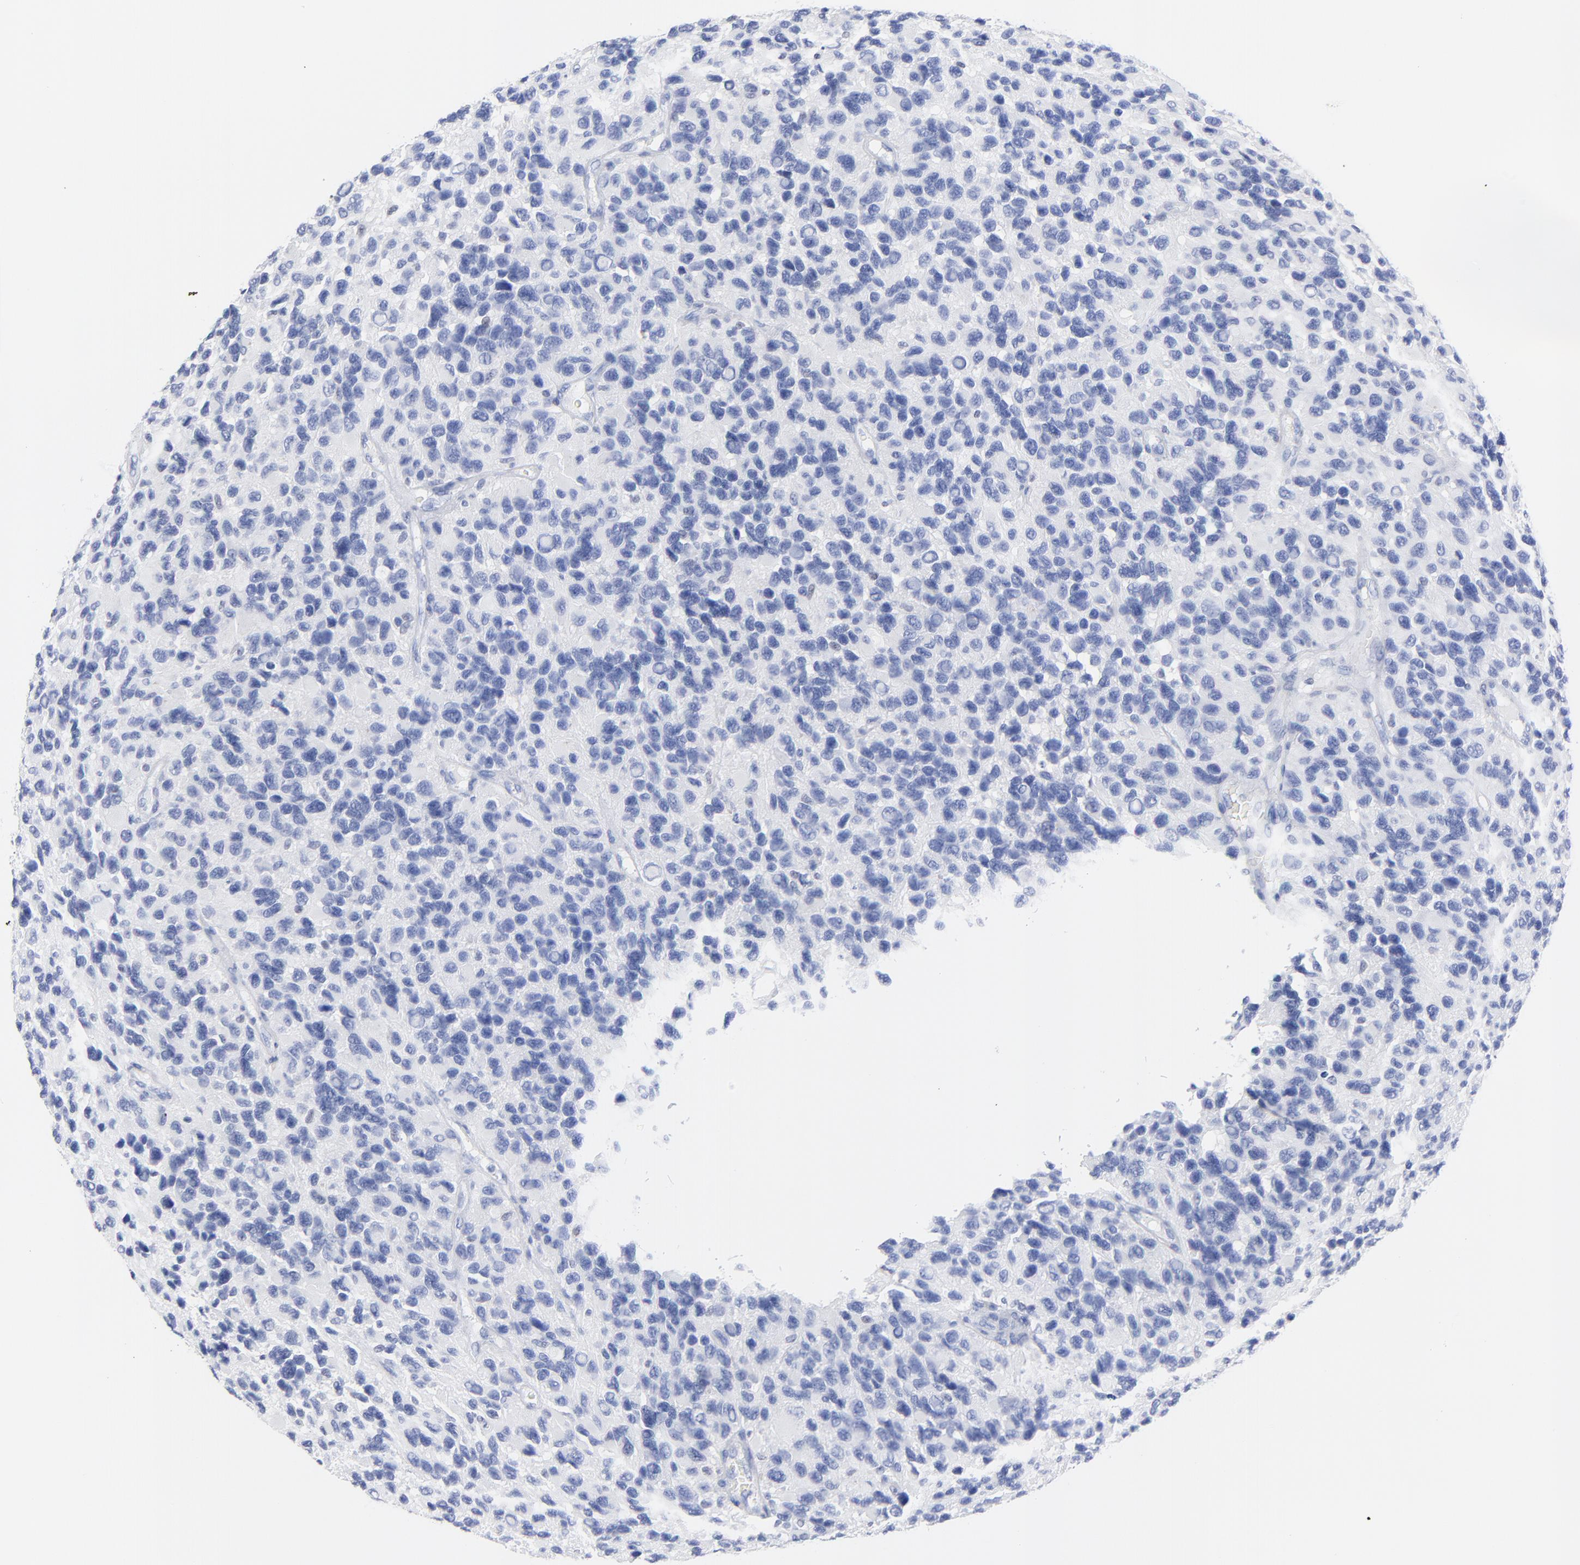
{"staining": {"intensity": "negative", "quantity": "none", "location": "none"}, "tissue": "glioma", "cell_type": "Tumor cells", "image_type": "cancer", "snomed": [{"axis": "morphology", "description": "Glioma, malignant, High grade"}, {"axis": "topography", "description": "Brain"}], "caption": "IHC photomicrograph of human glioma stained for a protein (brown), which exhibits no positivity in tumor cells.", "gene": "ZAP70", "patient": {"sex": "male", "age": 77}}